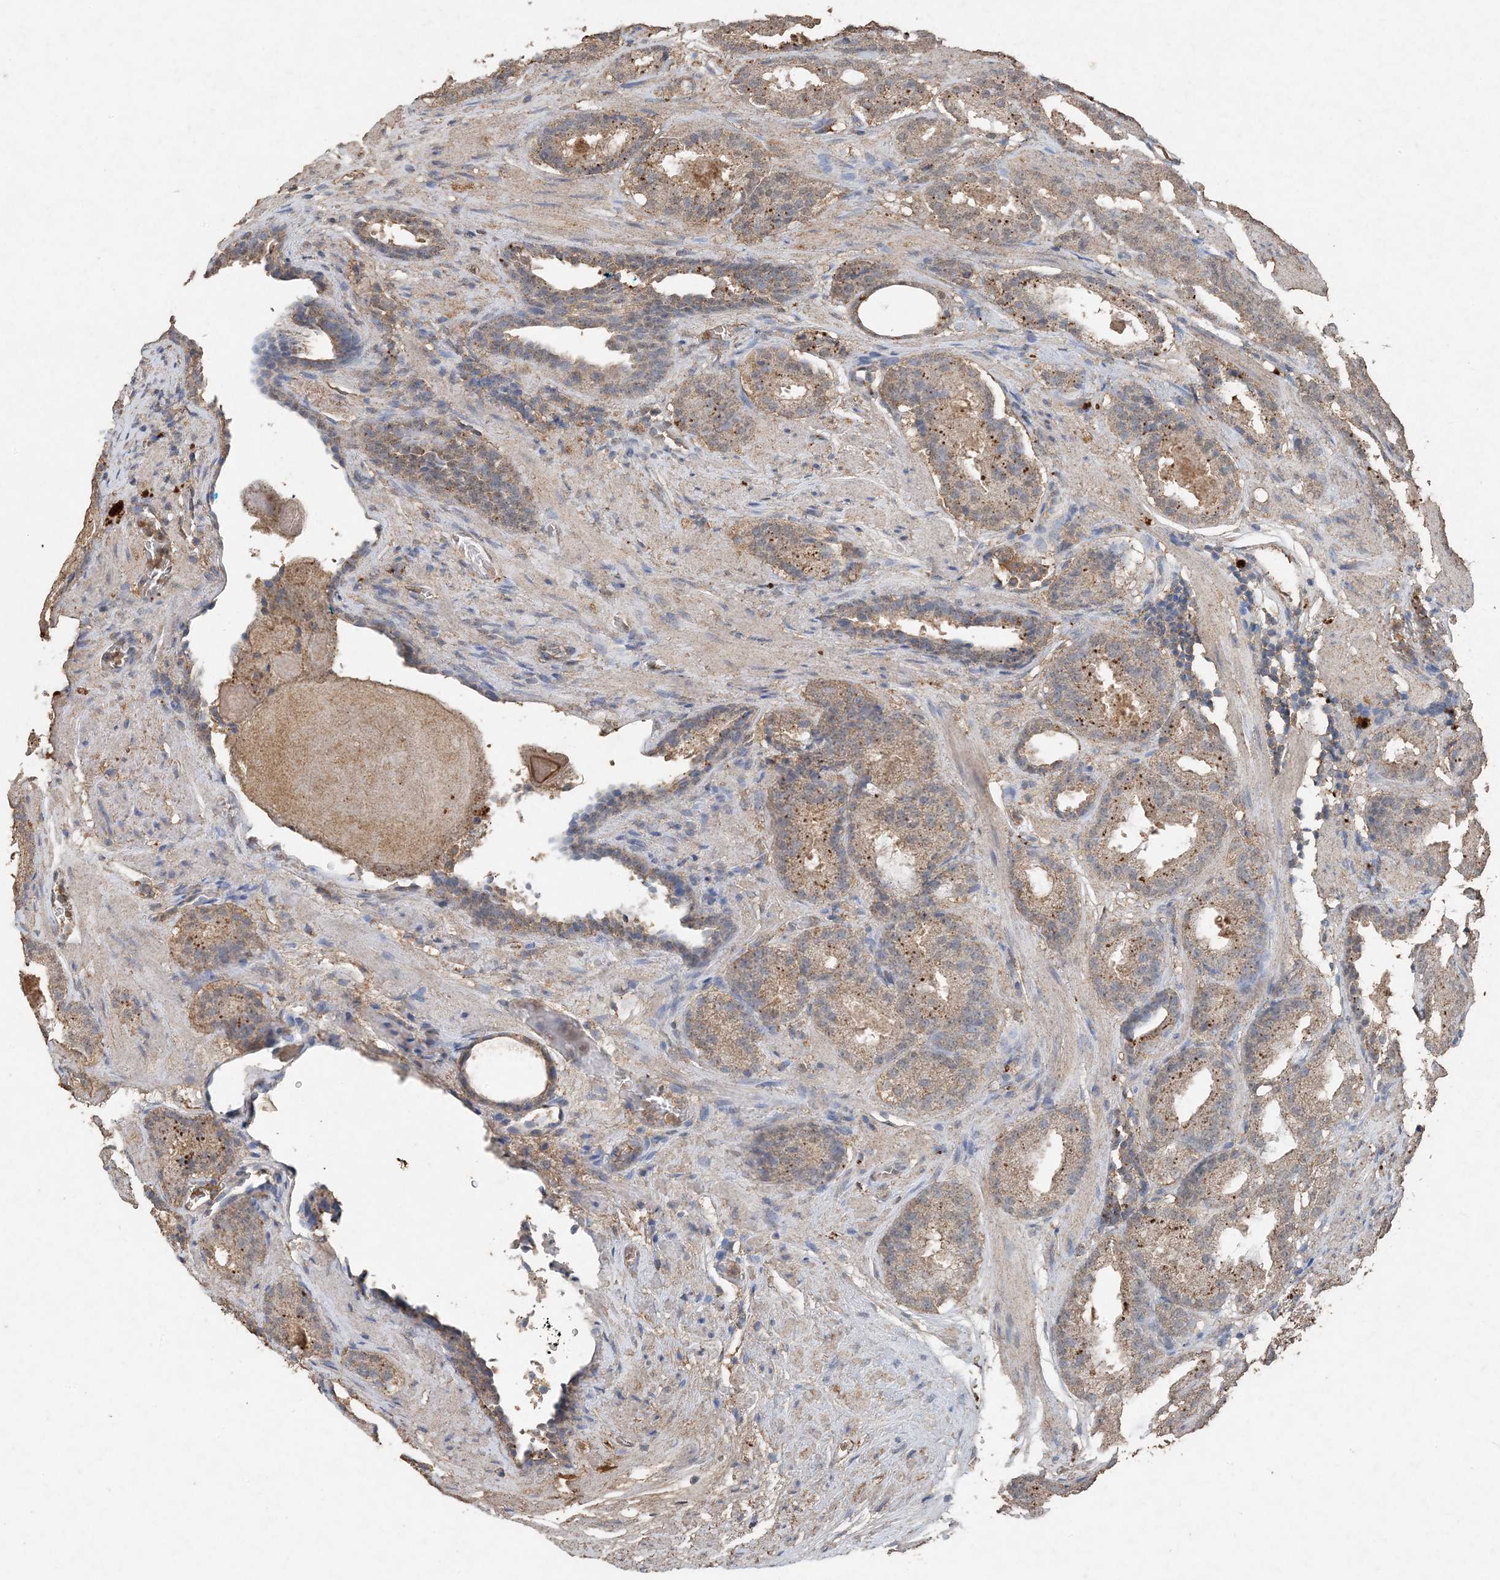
{"staining": {"intensity": "moderate", "quantity": ">75%", "location": "cytoplasmic/membranous"}, "tissue": "prostate cancer", "cell_type": "Tumor cells", "image_type": "cancer", "snomed": [{"axis": "morphology", "description": "Adenocarcinoma, Low grade"}, {"axis": "topography", "description": "Prostate"}], "caption": "A brown stain highlights moderate cytoplasmic/membranous staining of a protein in prostate low-grade adenocarcinoma tumor cells.", "gene": "FCN3", "patient": {"sex": "male", "age": 69}}